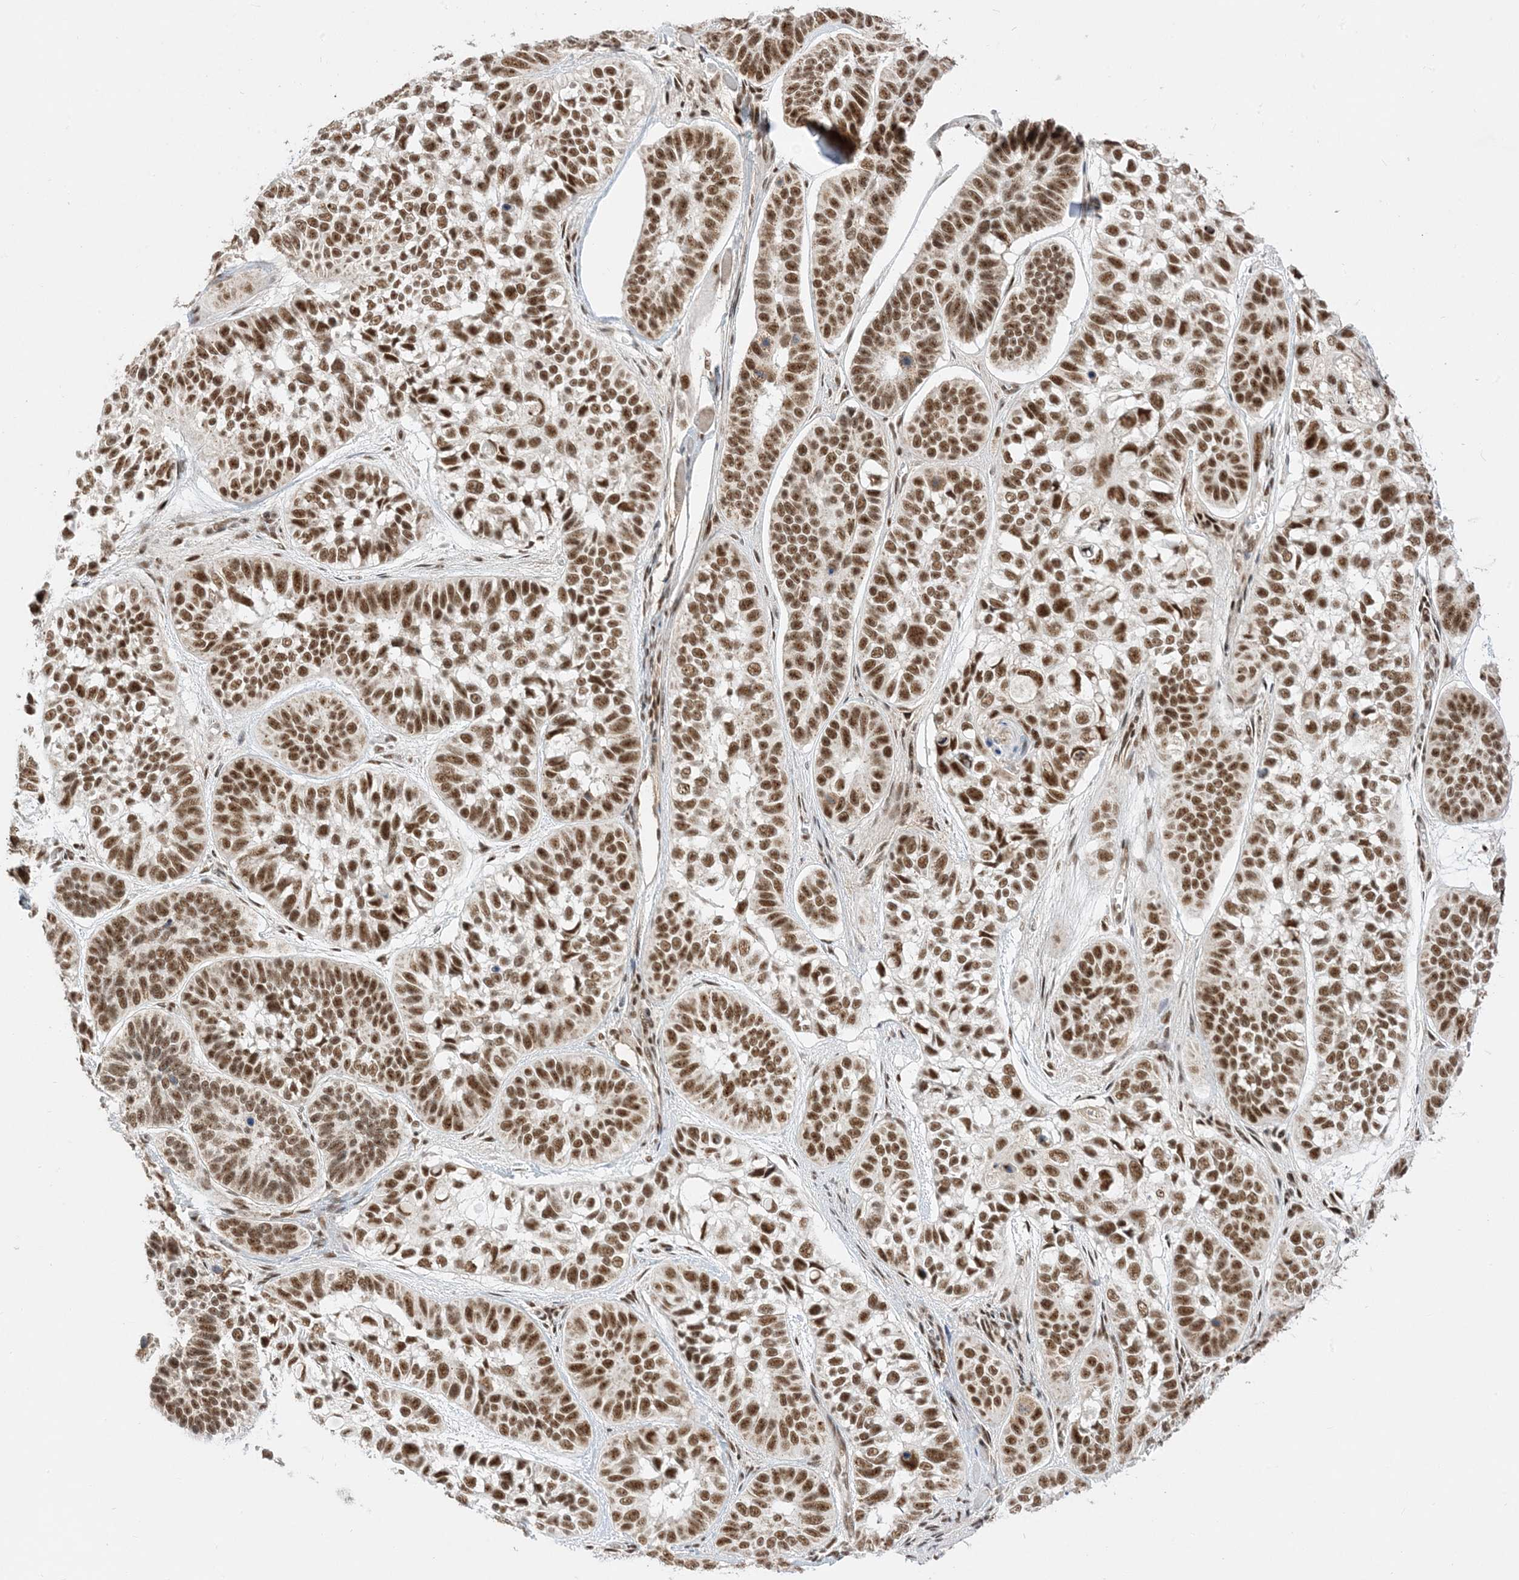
{"staining": {"intensity": "strong", "quantity": ">75%", "location": "nuclear"}, "tissue": "skin cancer", "cell_type": "Tumor cells", "image_type": "cancer", "snomed": [{"axis": "morphology", "description": "Basal cell carcinoma"}, {"axis": "topography", "description": "Skin"}], "caption": "Immunohistochemical staining of human skin basal cell carcinoma demonstrates high levels of strong nuclear protein staining in about >75% of tumor cells.", "gene": "SF3A3", "patient": {"sex": "male", "age": 62}}